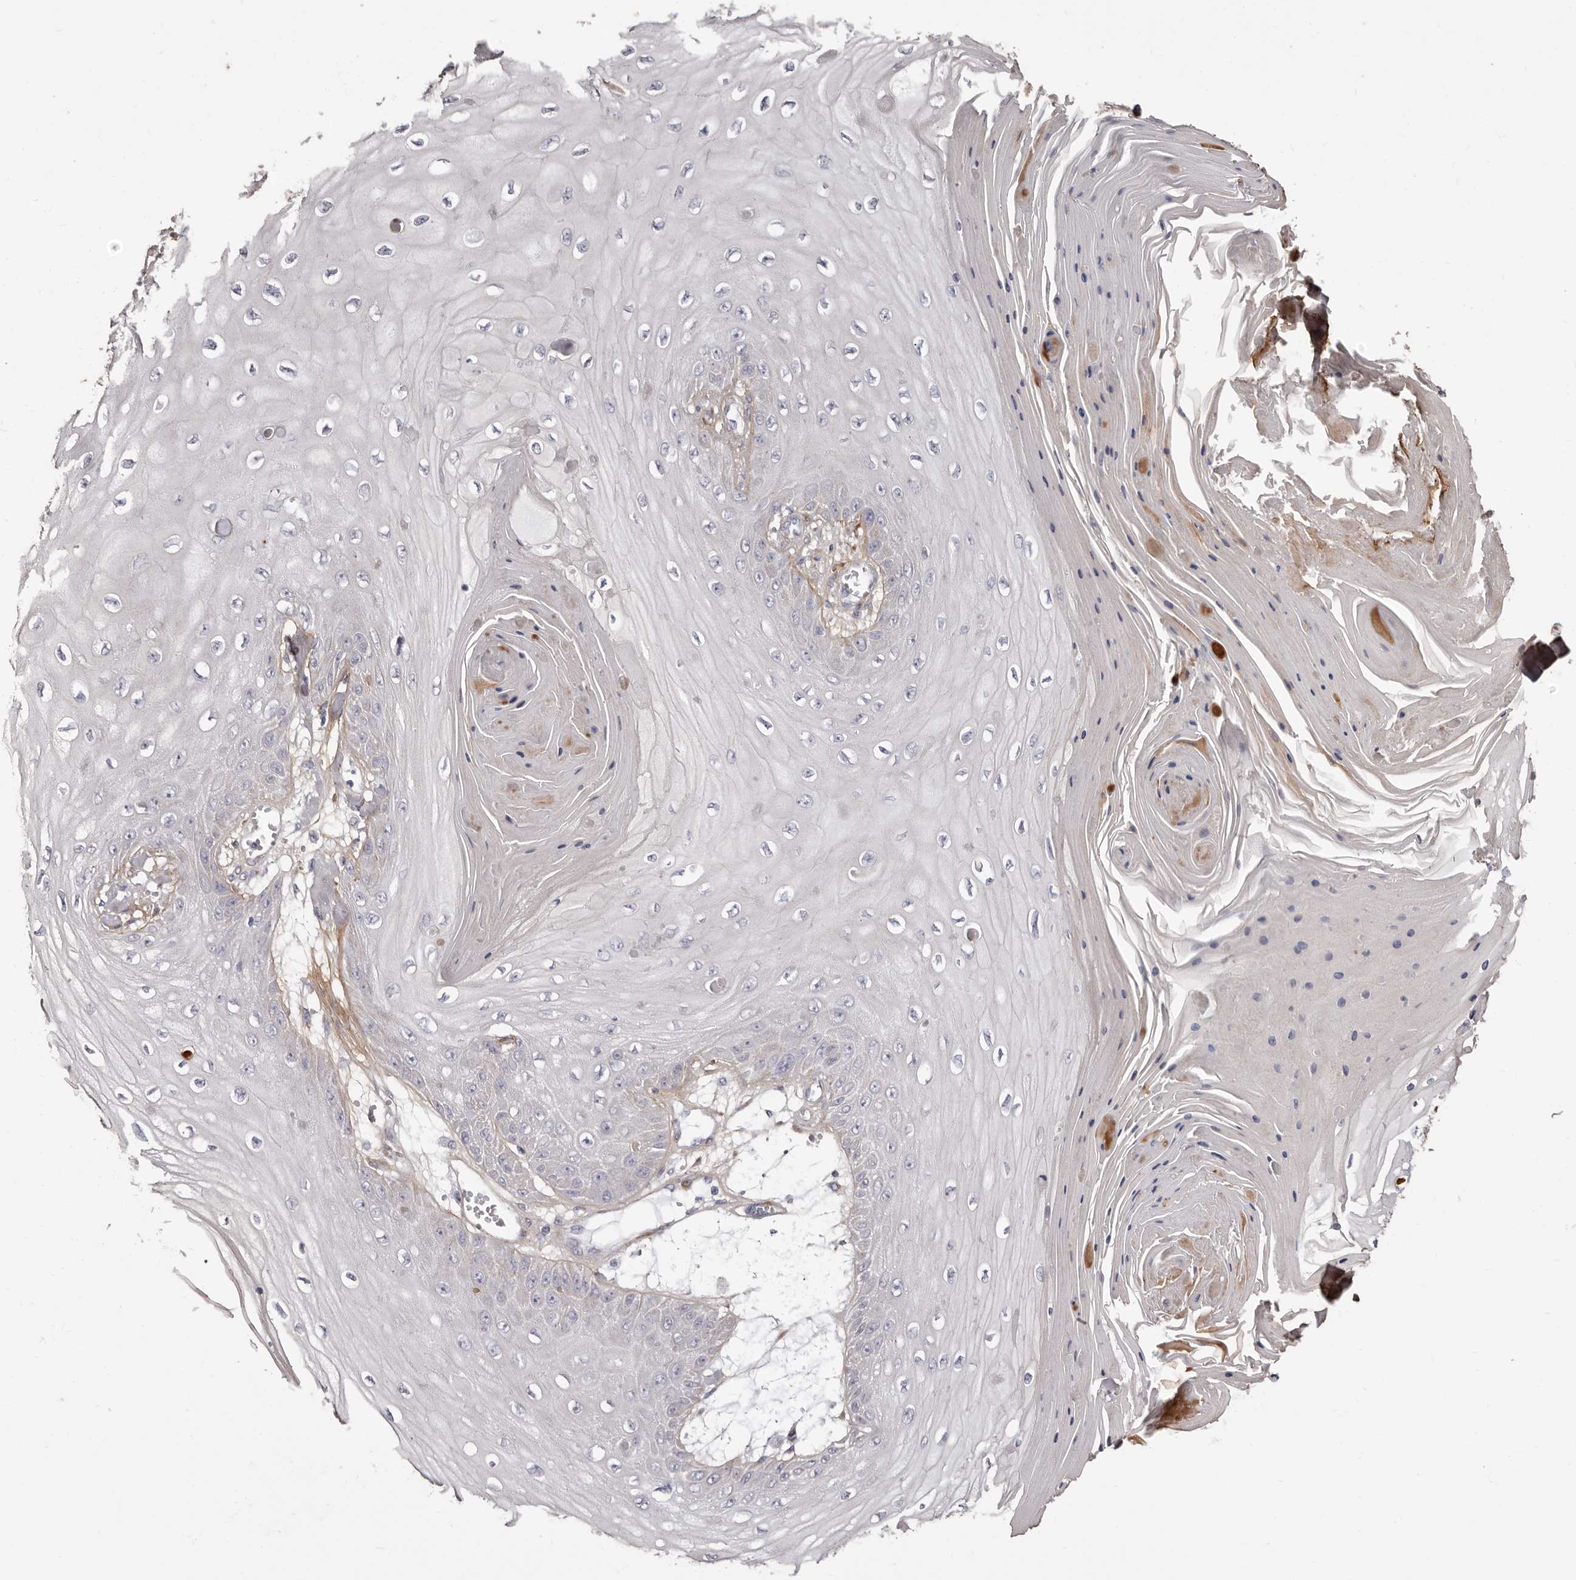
{"staining": {"intensity": "negative", "quantity": "none", "location": "none"}, "tissue": "skin cancer", "cell_type": "Tumor cells", "image_type": "cancer", "snomed": [{"axis": "morphology", "description": "Squamous cell carcinoma, NOS"}, {"axis": "topography", "description": "Skin"}], "caption": "The IHC photomicrograph has no significant expression in tumor cells of squamous cell carcinoma (skin) tissue. (Stains: DAB immunohistochemistry with hematoxylin counter stain, Microscopy: brightfield microscopy at high magnification).", "gene": "COL6A1", "patient": {"sex": "male", "age": 74}}